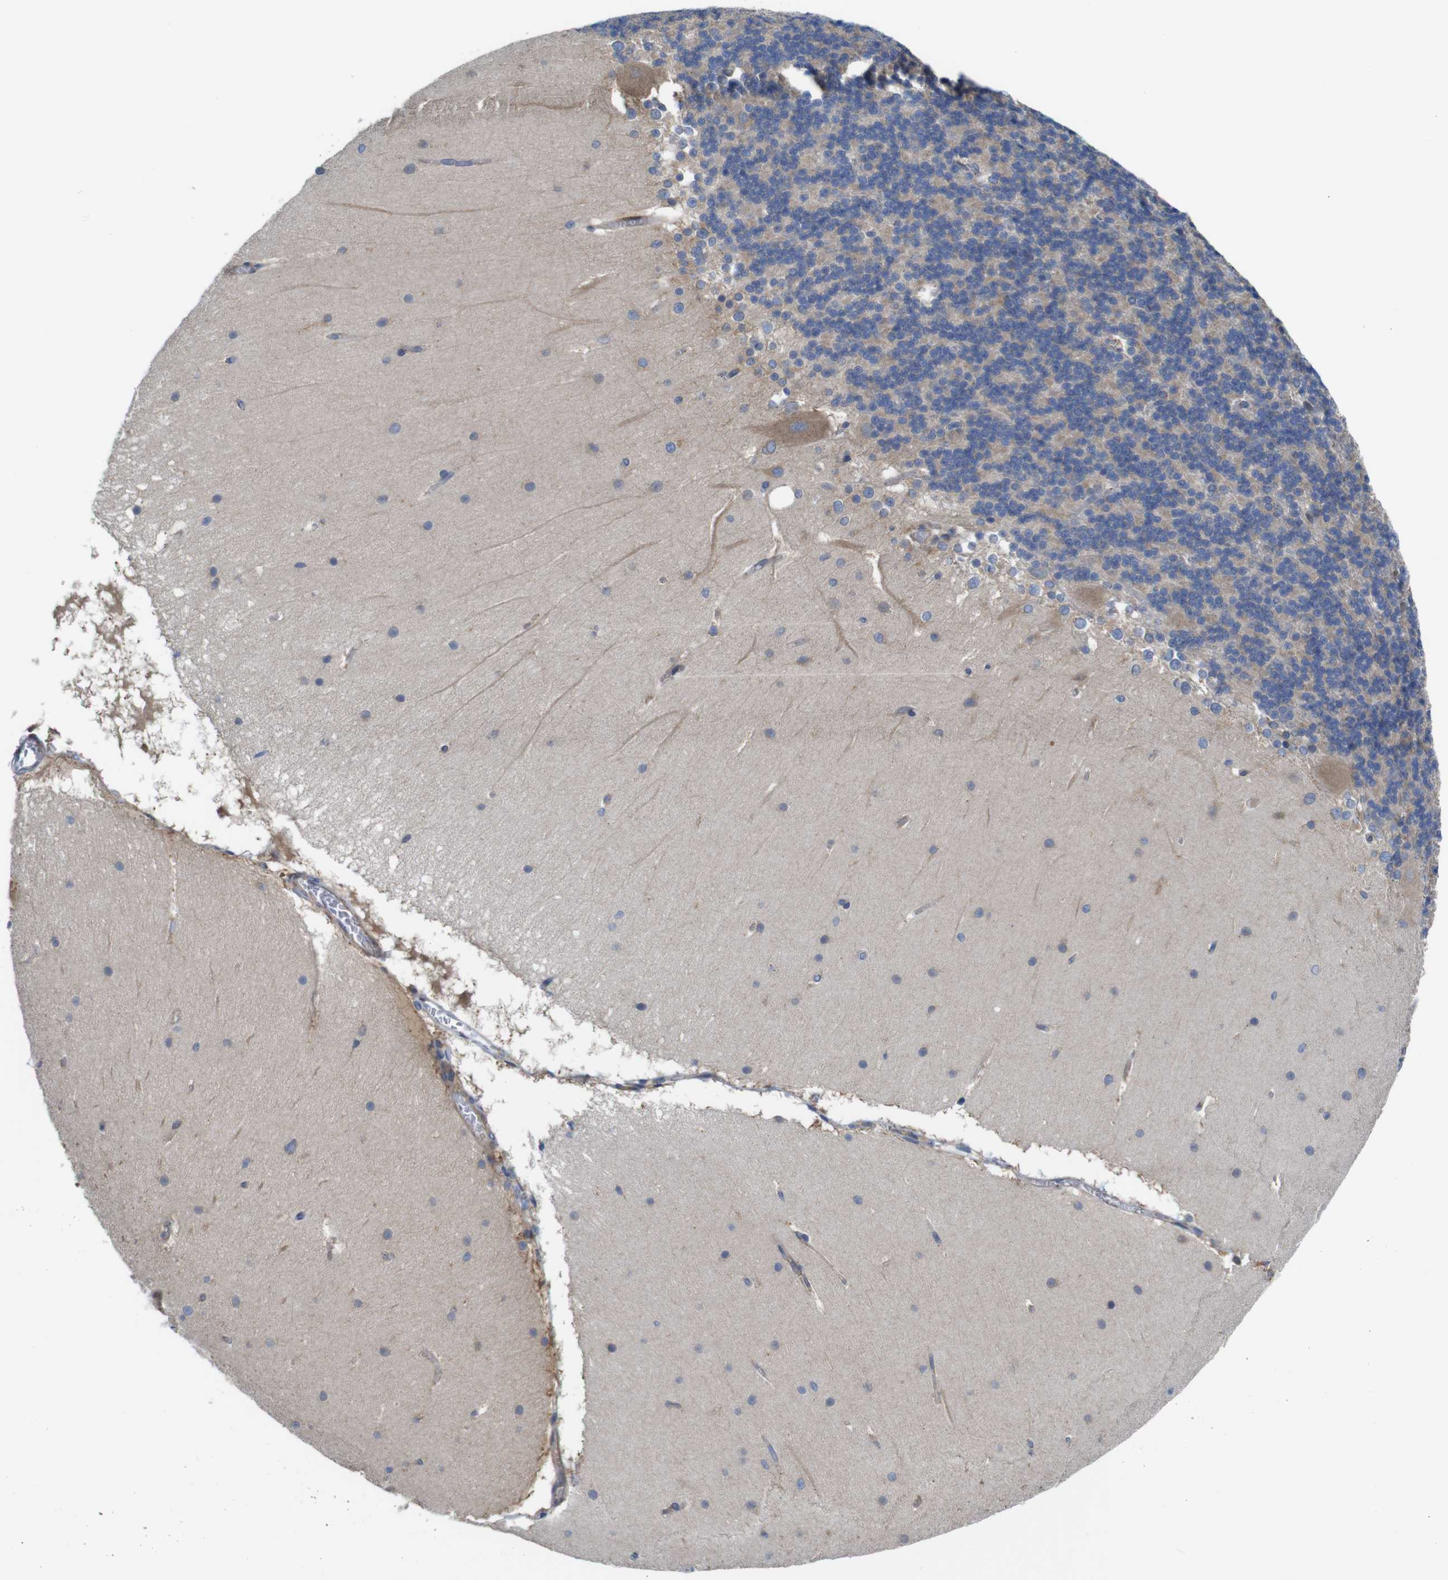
{"staining": {"intensity": "weak", "quantity": "<25%", "location": "cytoplasmic/membranous"}, "tissue": "cerebellum", "cell_type": "Cells in granular layer", "image_type": "normal", "snomed": [{"axis": "morphology", "description": "Normal tissue, NOS"}, {"axis": "topography", "description": "Cerebellum"}], "caption": "Histopathology image shows no protein staining in cells in granular layer of benign cerebellum. Nuclei are stained in blue.", "gene": "DDRGK1", "patient": {"sex": "female", "age": 19}}